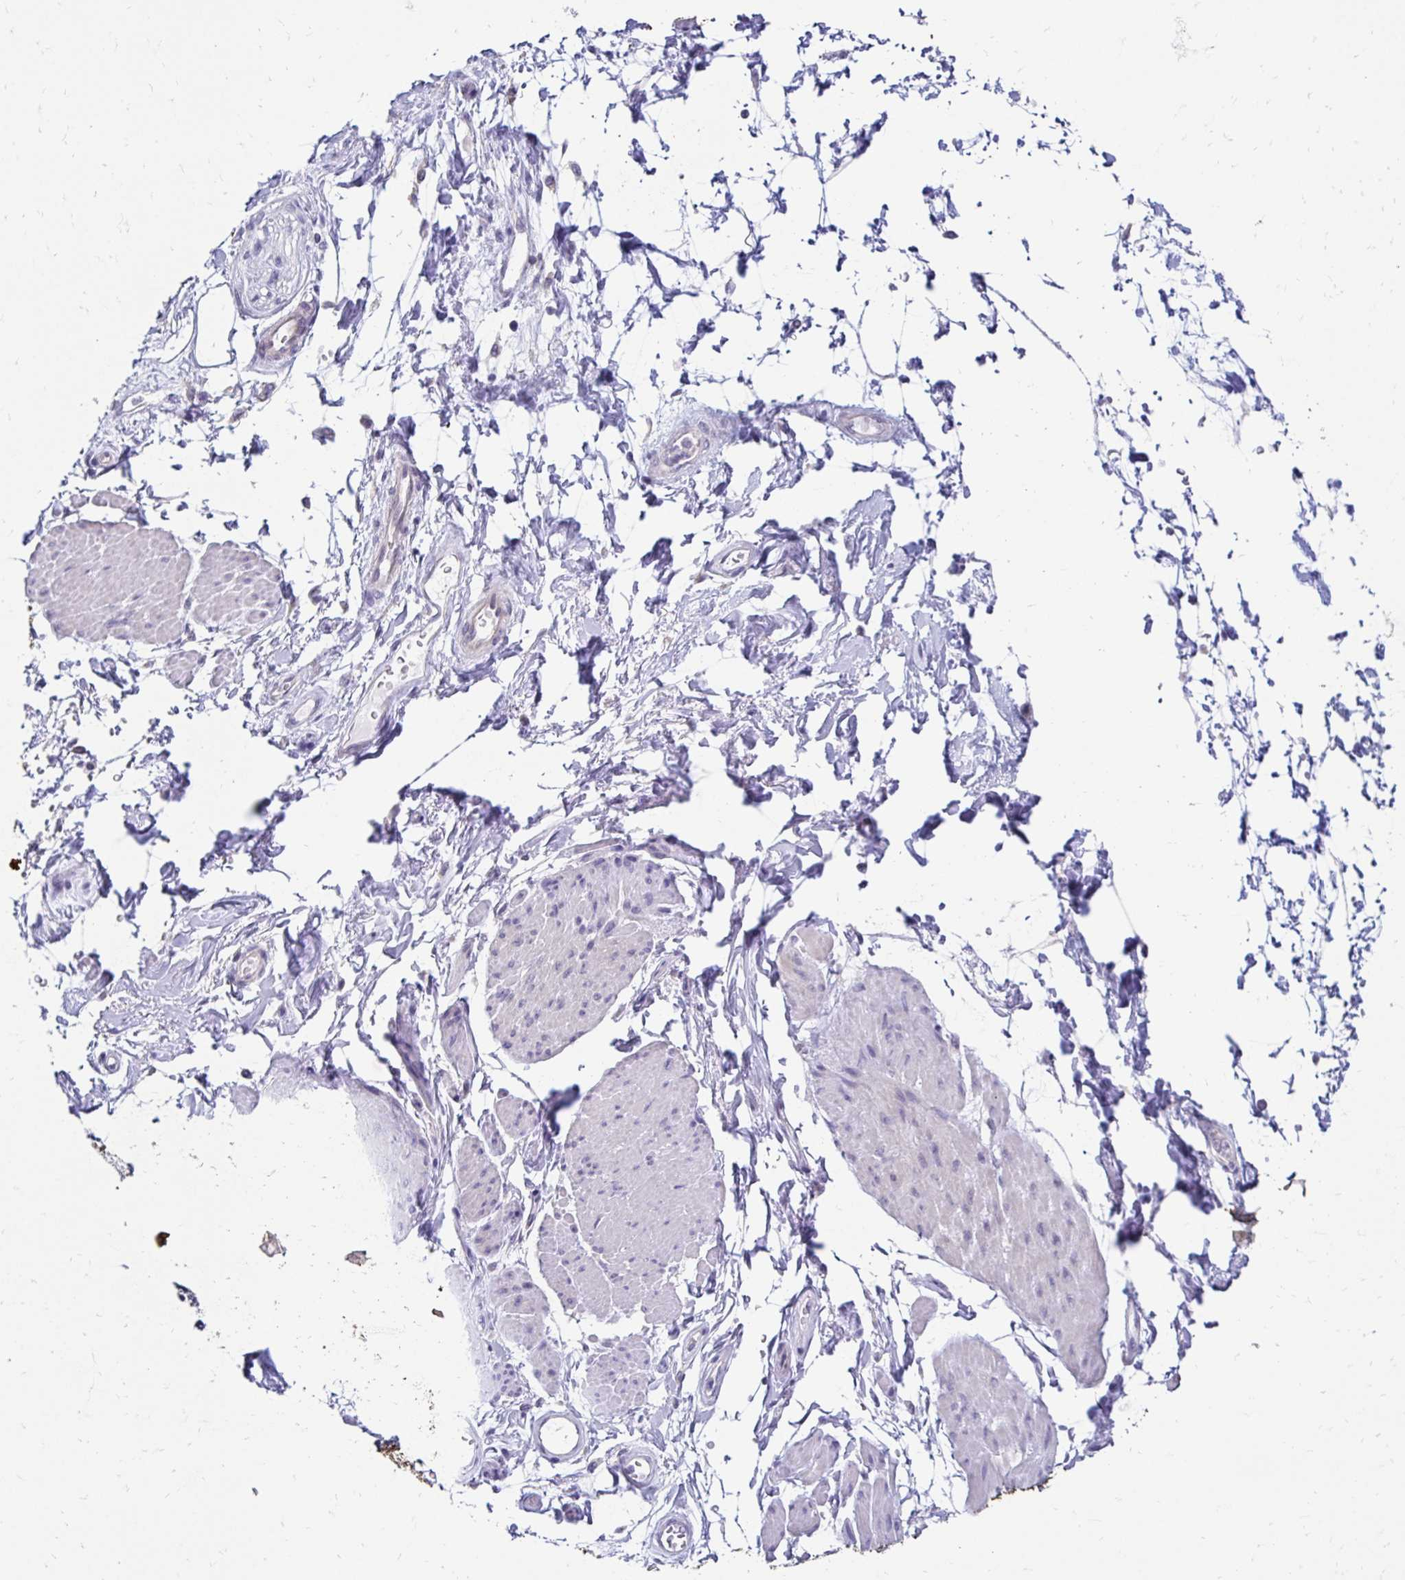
{"staining": {"intensity": "negative", "quantity": "none", "location": "none"}, "tissue": "soft tissue", "cell_type": "Fibroblasts", "image_type": "normal", "snomed": [{"axis": "morphology", "description": "Normal tissue, NOS"}, {"axis": "topography", "description": "Urinary bladder"}, {"axis": "topography", "description": "Peripheral nerve tissue"}], "caption": "Immunohistochemistry (IHC) photomicrograph of normal soft tissue: soft tissue stained with DAB (3,3'-diaminobenzidine) reveals no significant protein staining in fibroblasts. The staining is performed using DAB brown chromogen with nuclei counter-stained in using hematoxylin.", "gene": "C1QTNF2", "patient": {"sex": "female", "age": 60}}